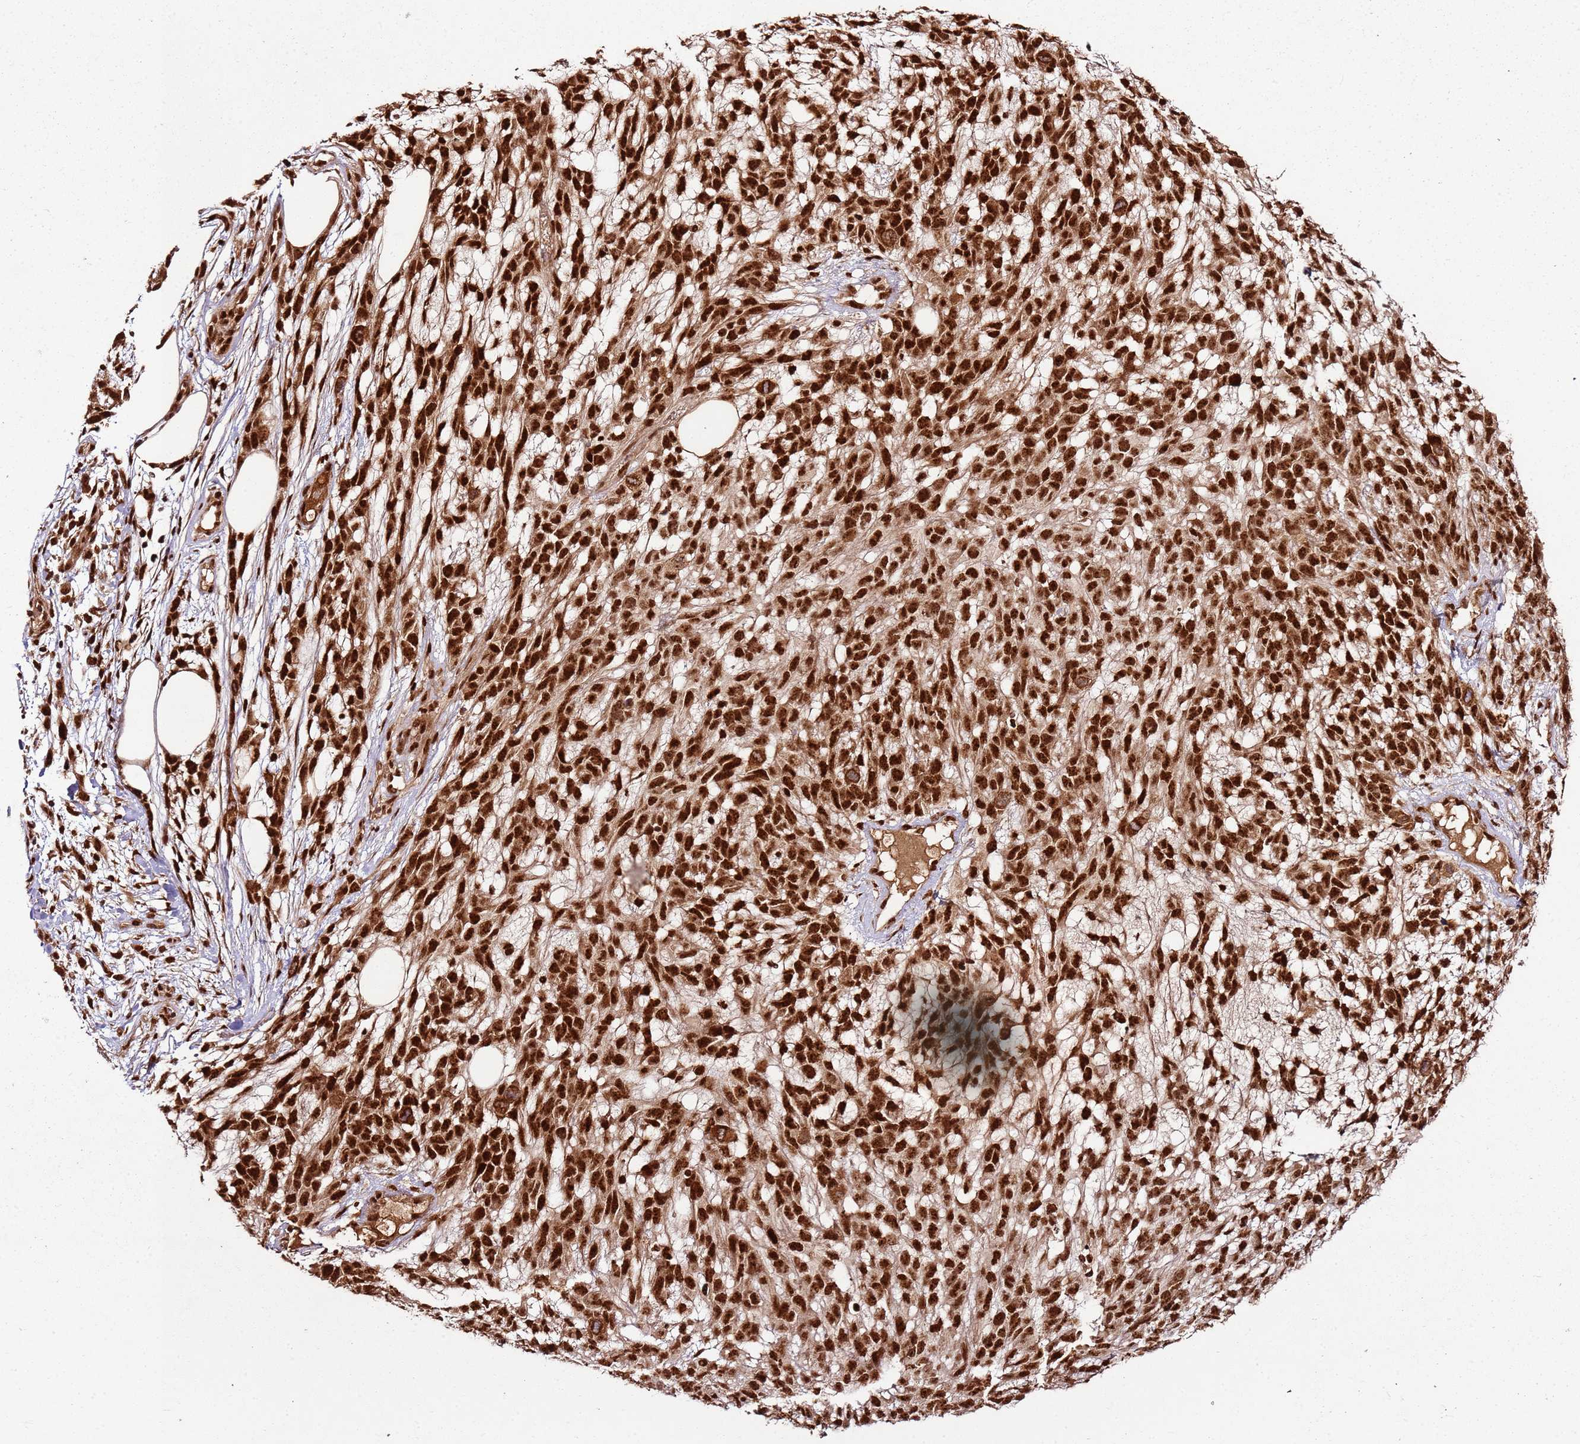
{"staining": {"intensity": "strong", "quantity": ">75%", "location": "nuclear"}, "tissue": "melanoma", "cell_type": "Tumor cells", "image_type": "cancer", "snomed": [{"axis": "morphology", "description": "Normal morphology"}, {"axis": "morphology", "description": "Malignant melanoma, NOS"}, {"axis": "topography", "description": "Skin"}], "caption": "DAB (3,3'-diaminobenzidine) immunohistochemical staining of malignant melanoma shows strong nuclear protein expression in approximately >75% of tumor cells.", "gene": "XRN2", "patient": {"sex": "female", "age": 72}}